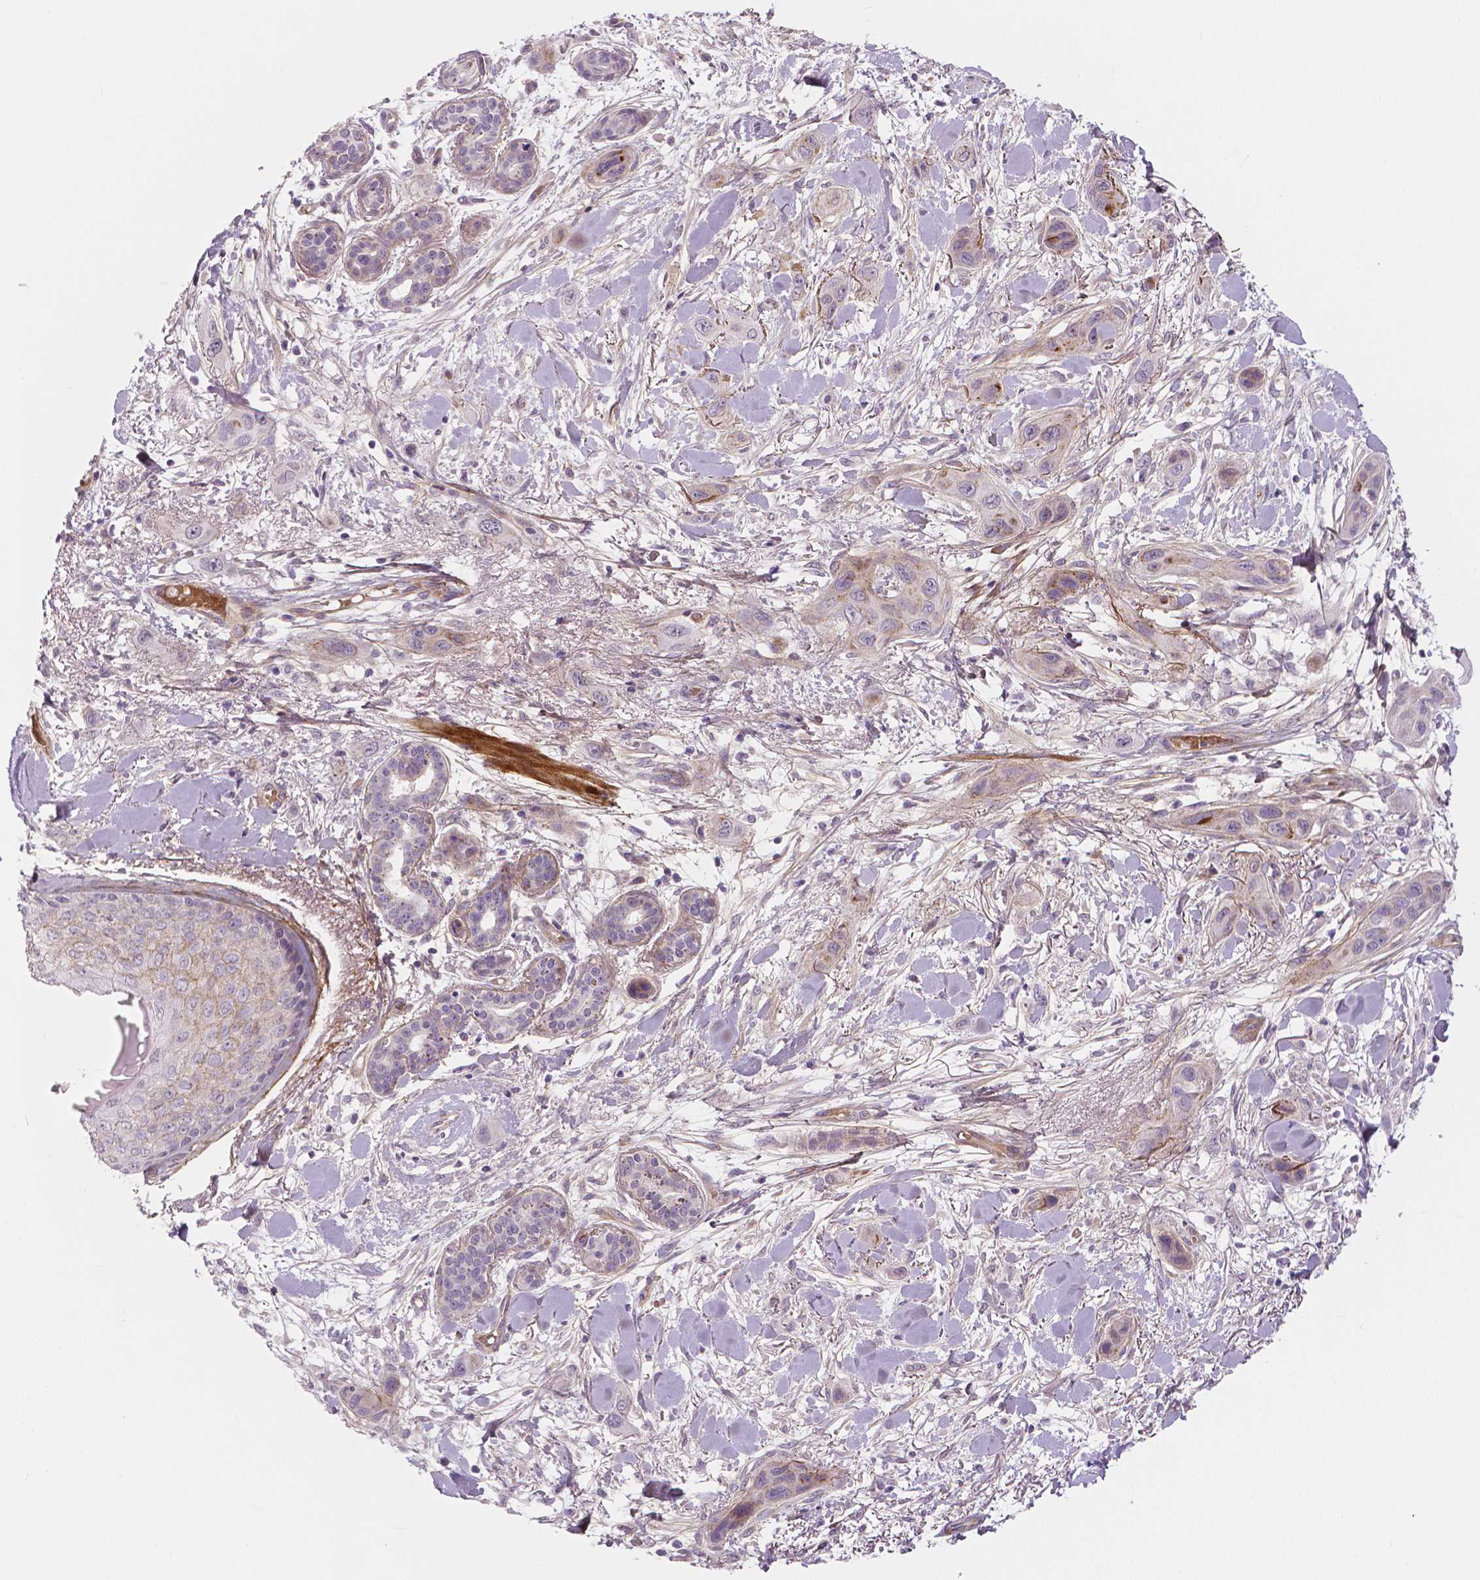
{"staining": {"intensity": "negative", "quantity": "none", "location": "none"}, "tissue": "skin cancer", "cell_type": "Tumor cells", "image_type": "cancer", "snomed": [{"axis": "morphology", "description": "Squamous cell carcinoma, NOS"}, {"axis": "topography", "description": "Skin"}], "caption": "Skin squamous cell carcinoma was stained to show a protein in brown. There is no significant positivity in tumor cells. (IHC, brightfield microscopy, high magnification).", "gene": "FLT1", "patient": {"sex": "male", "age": 79}}